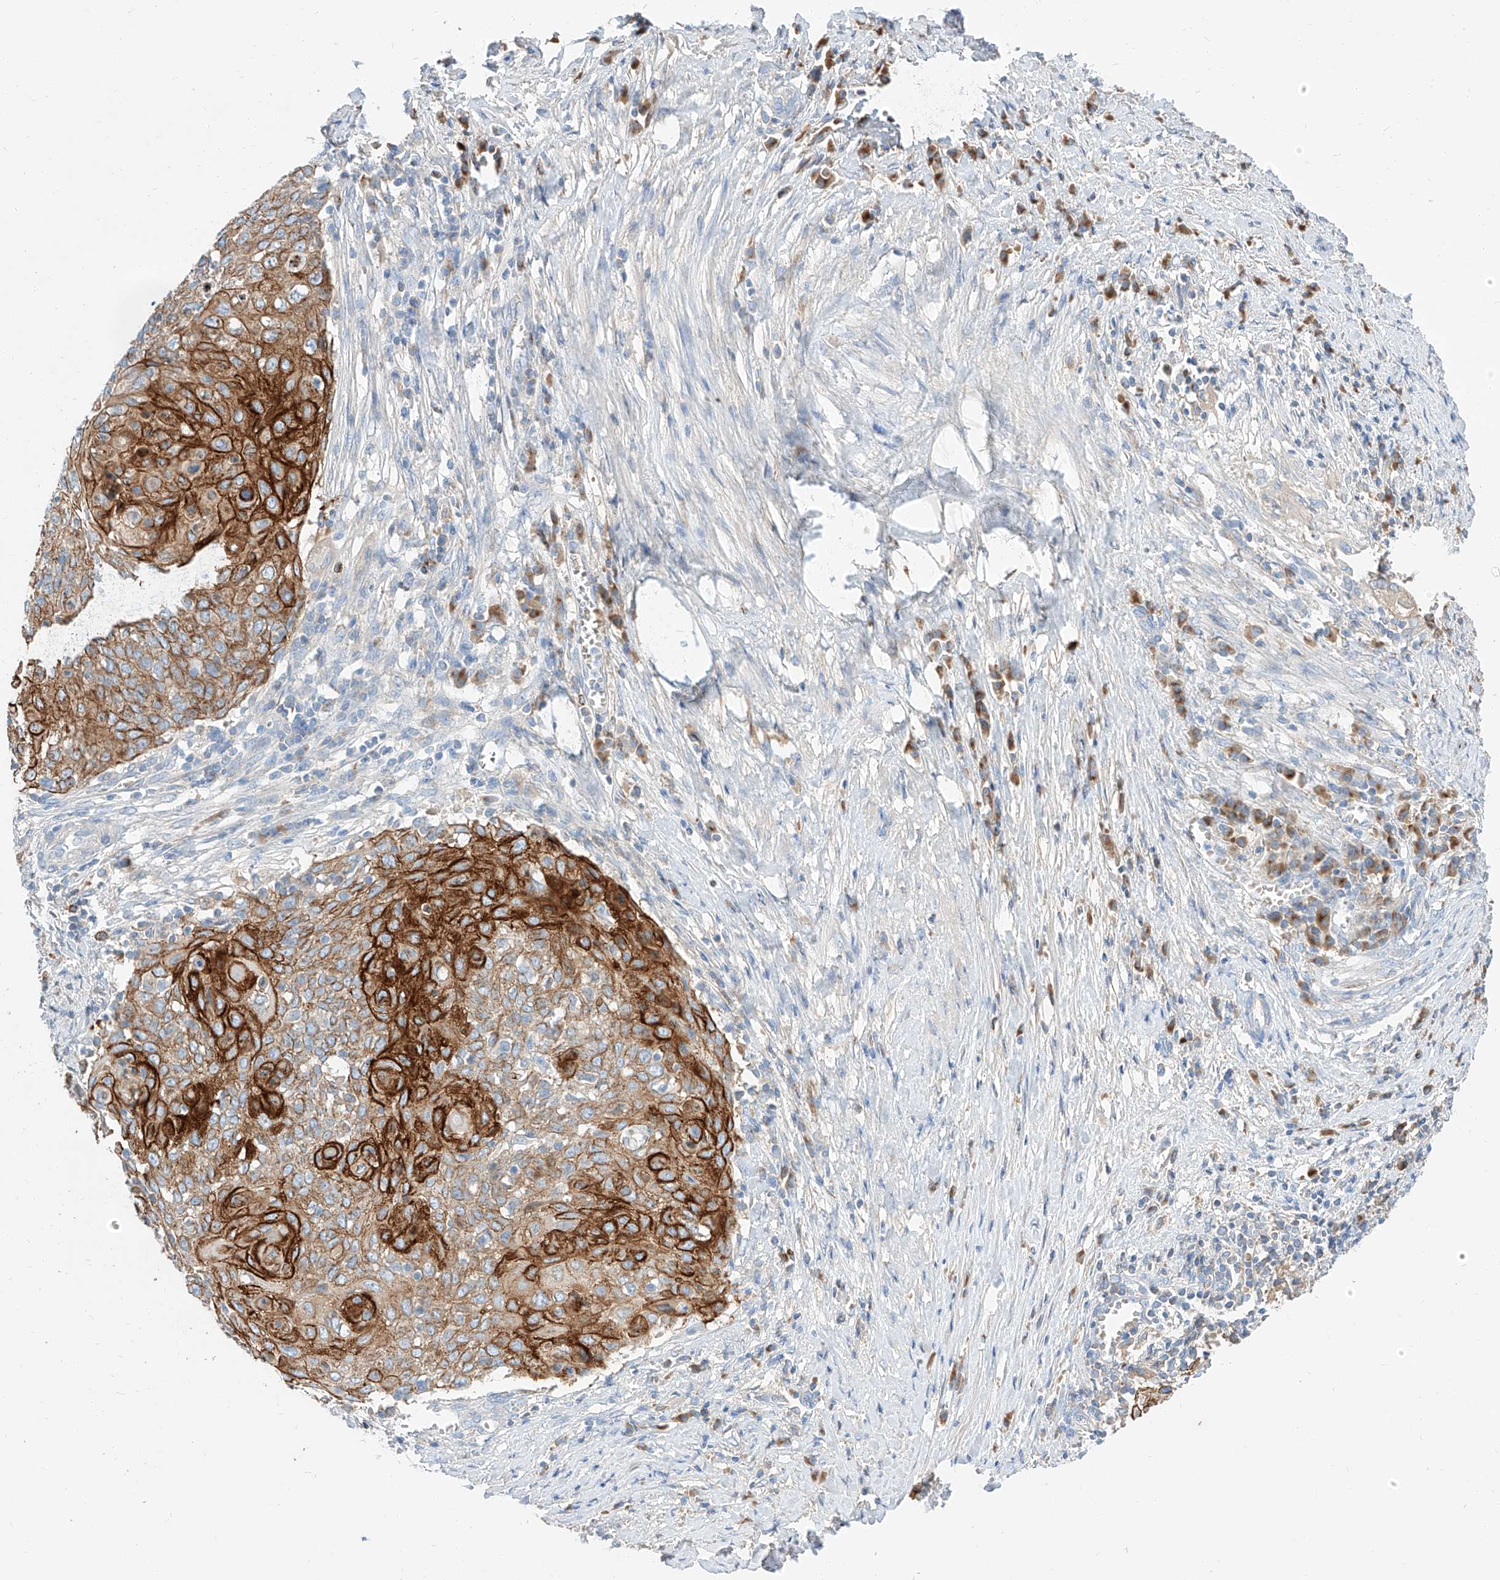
{"staining": {"intensity": "strong", "quantity": "25%-75%", "location": "cytoplasmic/membranous"}, "tissue": "cervical cancer", "cell_type": "Tumor cells", "image_type": "cancer", "snomed": [{"axis": "morphology", "description": "Squamous cell carcinoma, NOS"}, {"axis": "topography", "description": "Cervix"}], "caption": "This histopathology image exhibits immunohistochemistry (IHC) staining of cervical squamous cell carcinoma, with high strong cytoplasmic/membranous expression in approximately 25%-75% of tumor cells.", "gene": "MAP7", "patient": {"sex": "female", "age": 39}}